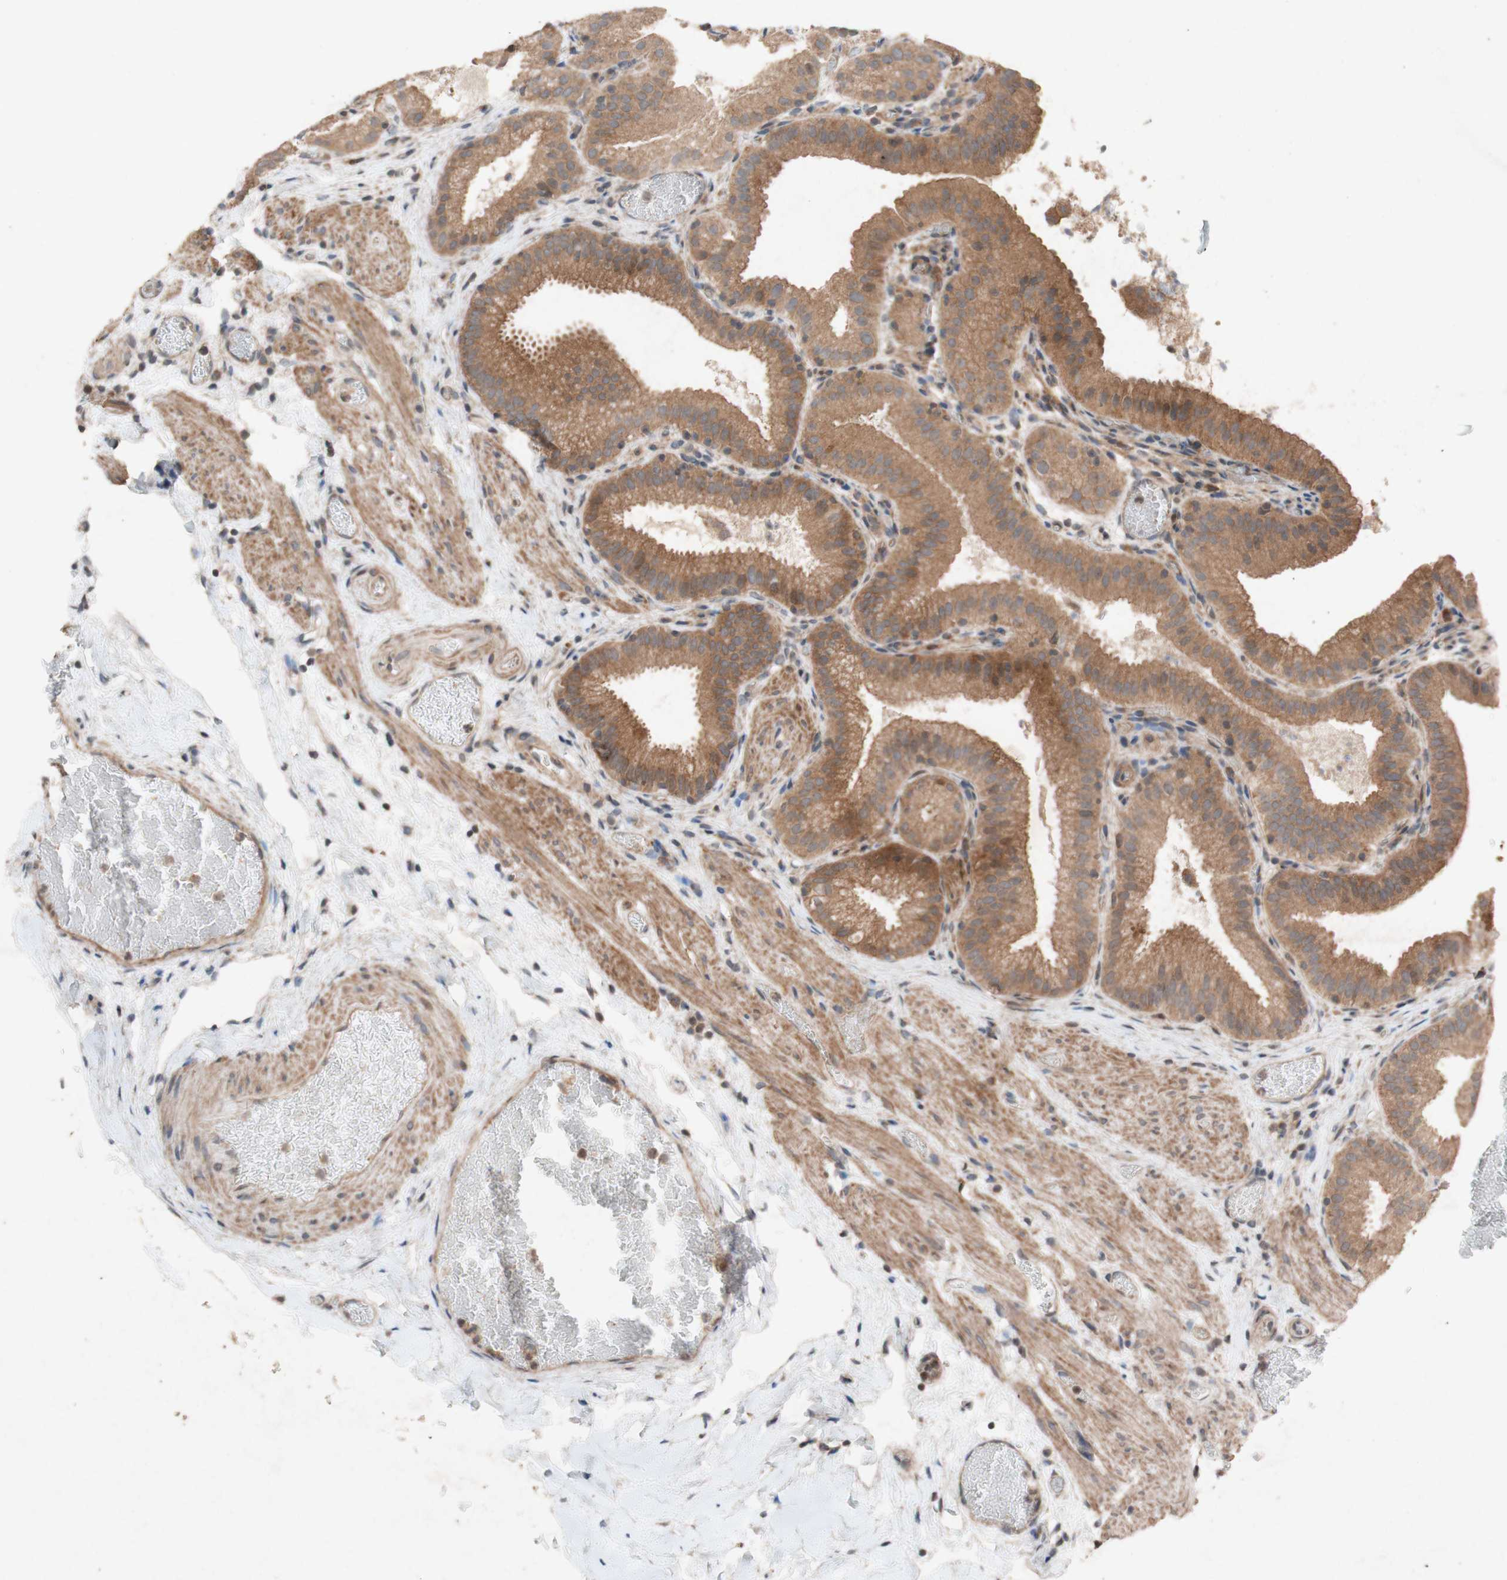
{"staining": {"intensity": "moderate", "quantity": ">75%", "location": "cytoplasmic/membranous"}, "tissue": "gallbladder", "cell_type": "Glandular cells", "image_type": "normal", "snomed": [{"axis": "morphology", "description": "Normal tissue, NOS"}, {"axis": "topography", "description": "Gallbladder"}], "caption": "Protein staining of normal gallbladder demonstrates moderate cytoplasmic/membranous positivity in about >75% of glandular cells.", "gene": "ATP6V1F", "patient": {"sex": "male", "age": 54}}